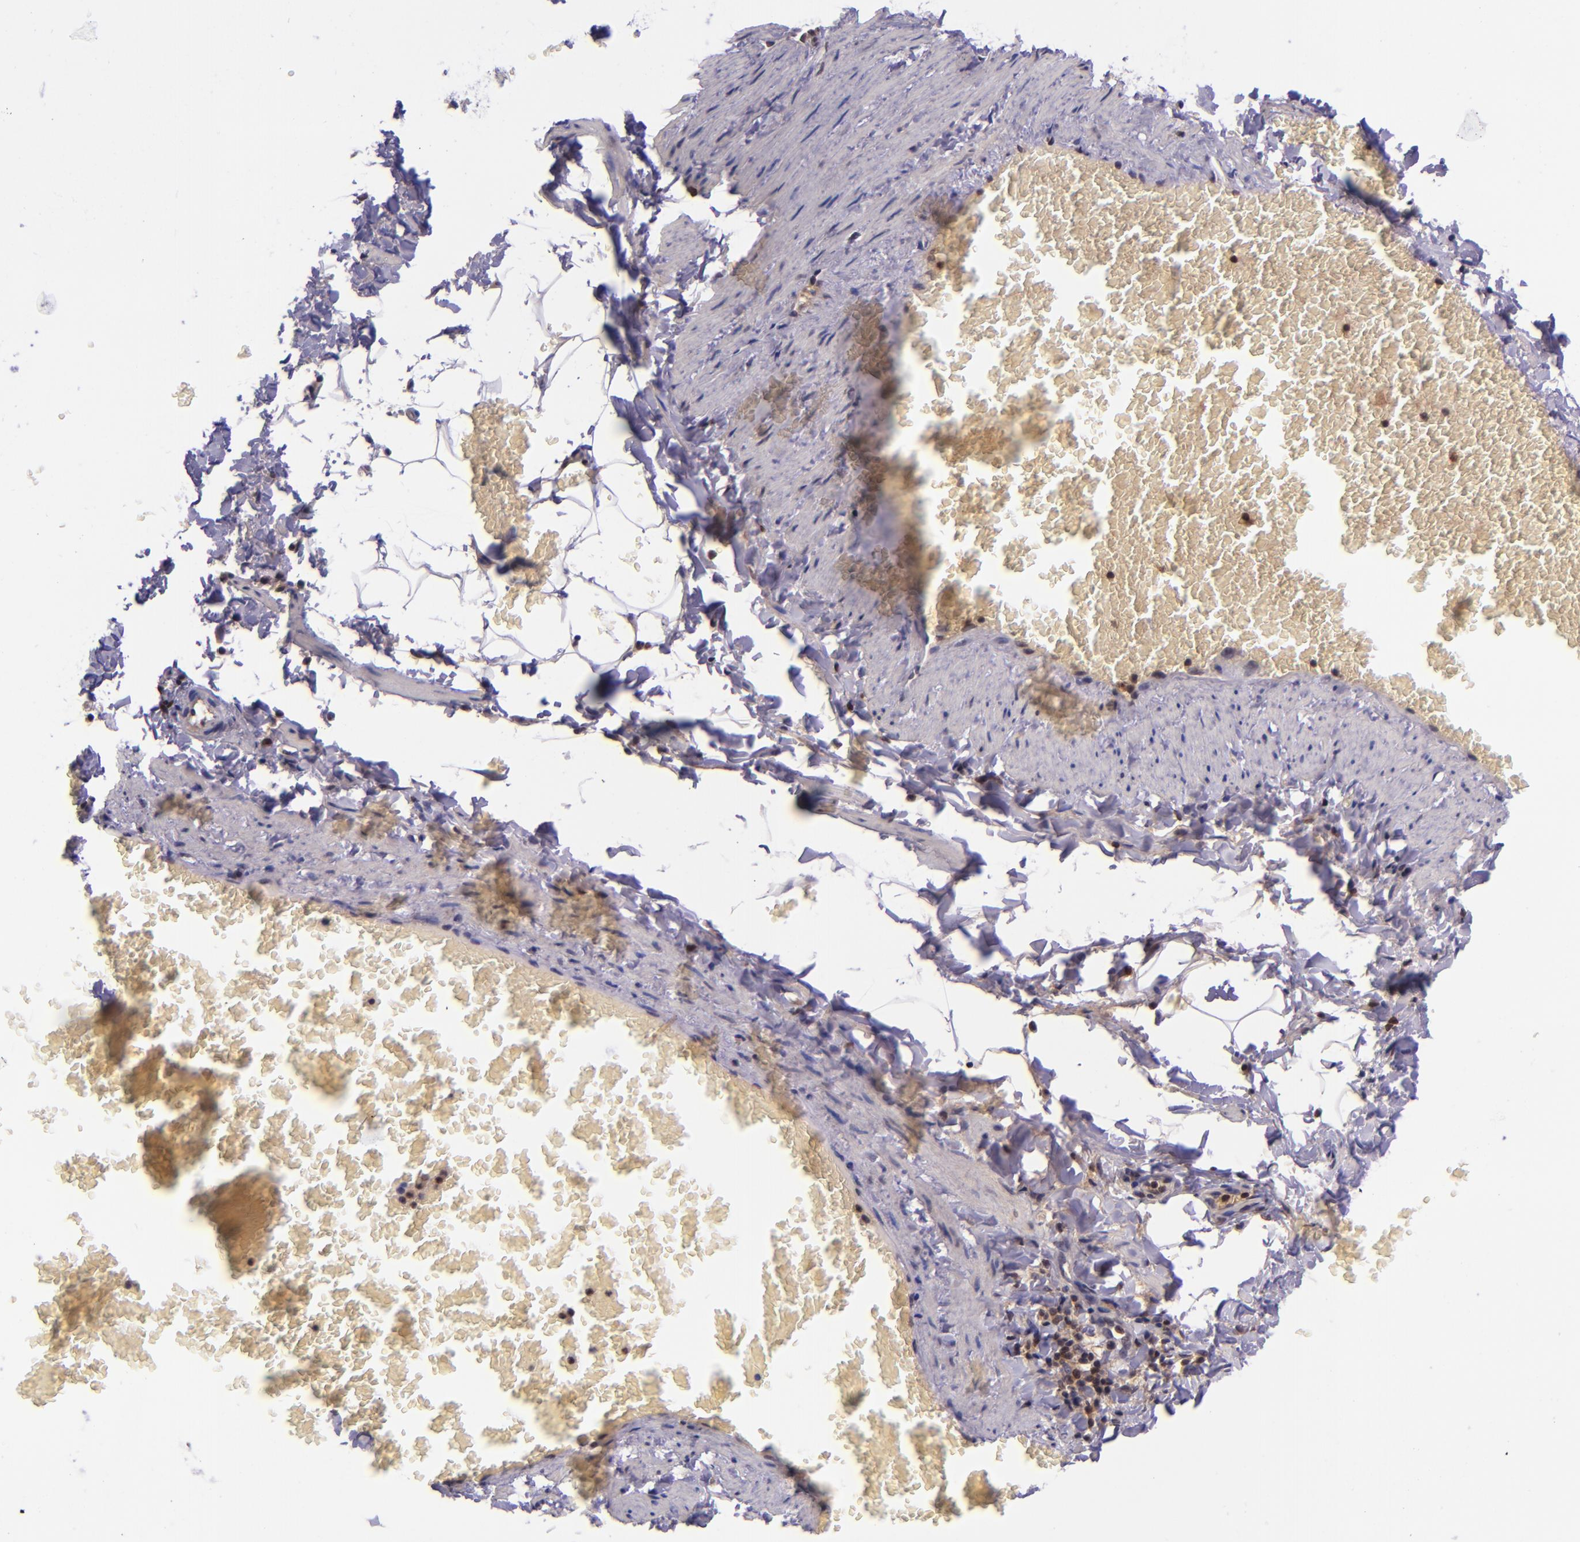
{"staining": {"intensity": "negative", "quantity": "none", "location": "none"}, "tissue": "adipose tissue", "cell_type": "Adipocytes", "image_type": "normal", "snomed": [{"axis": "morphology", "description": "Normal tissue, NOS"}, {"axis": "topography", "description": "Vascular tissue"}], "caption": "Human adipose tissue stained for a protein using immunohistochemistry (IHC) displays no expression in adipocytes.", "gene": "SELL", "patient": {"sex": "male", "age": 41}}